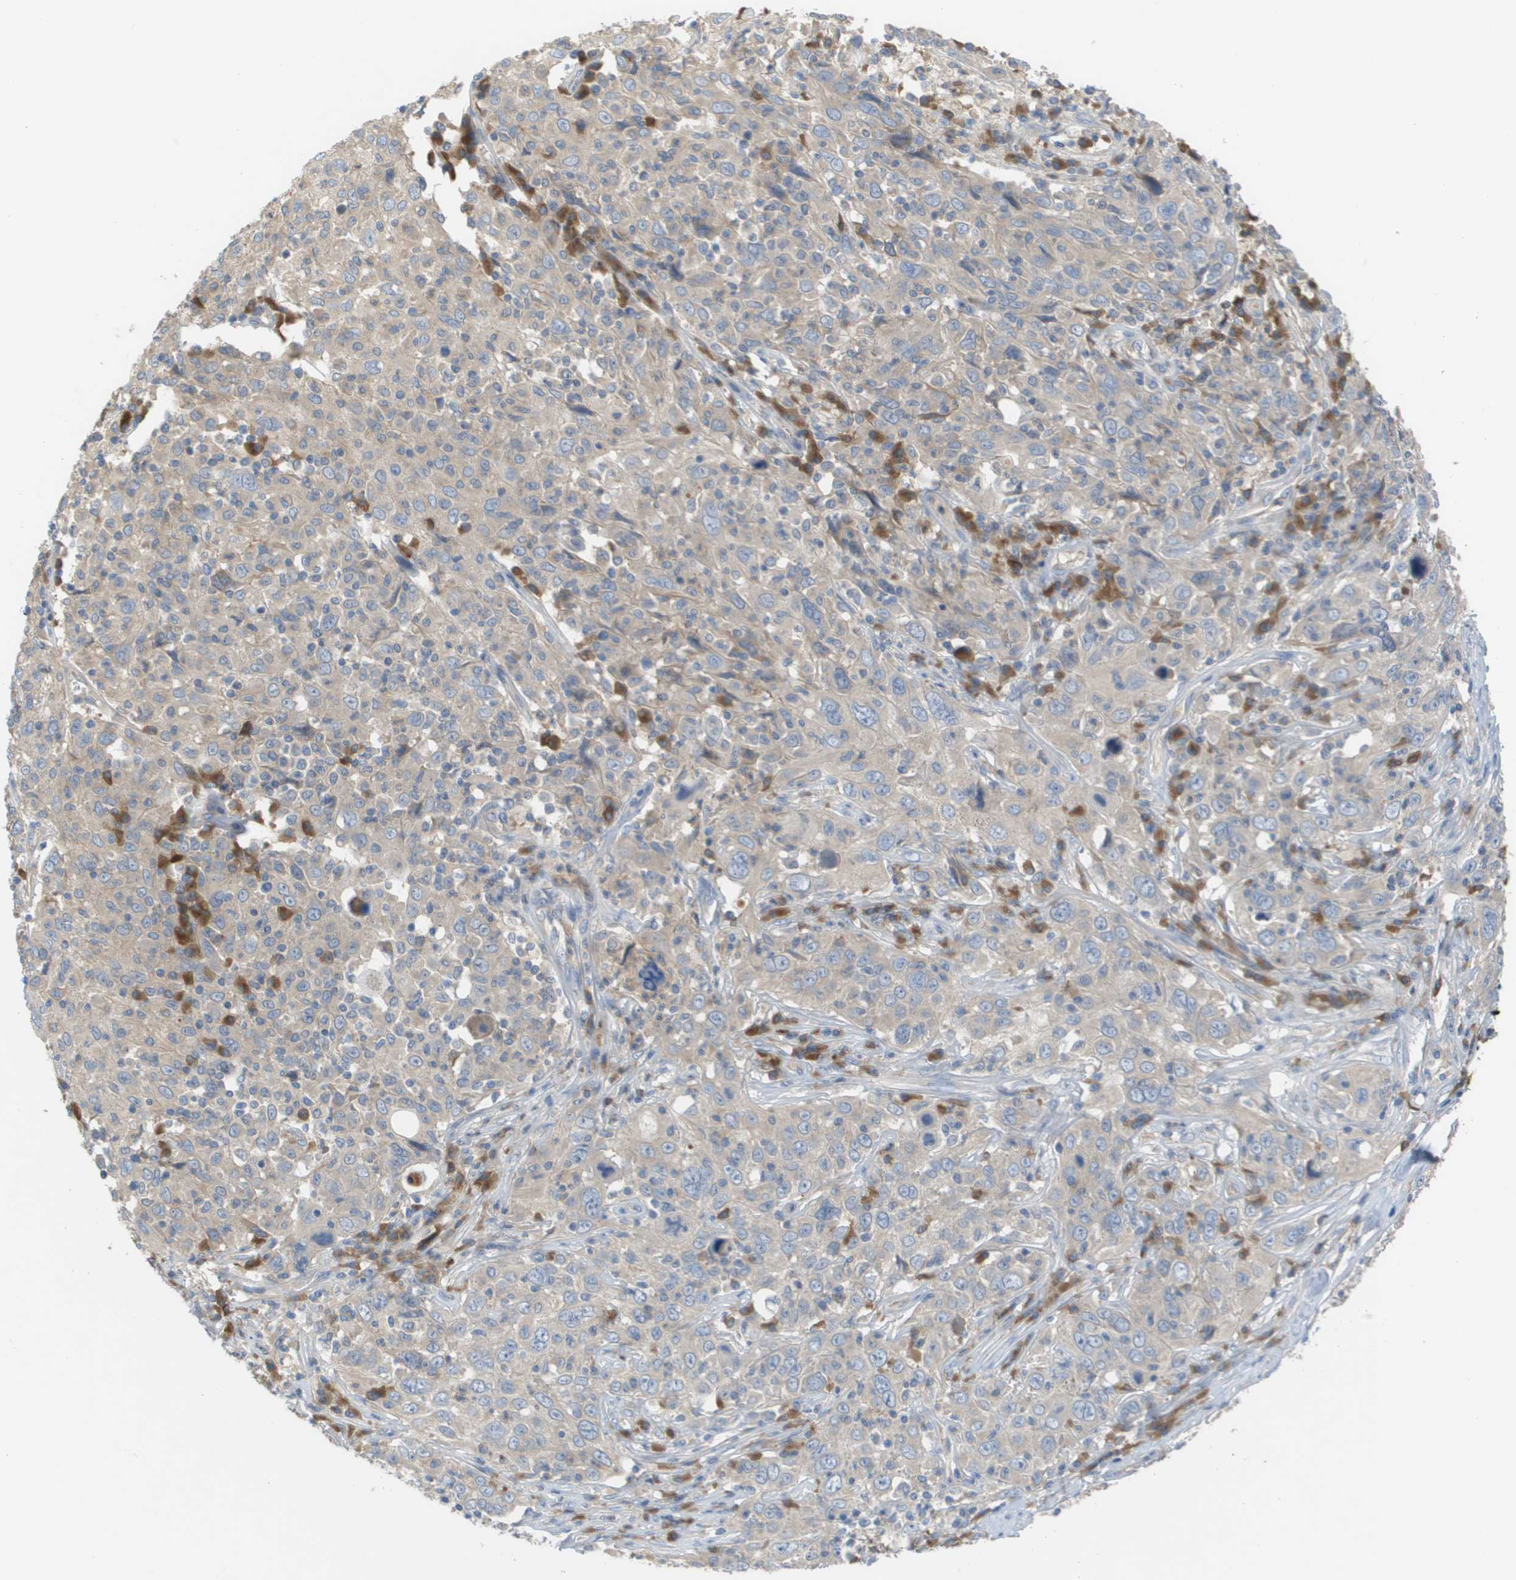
{"staining": {"intensity": "weak", "quantity": ">75%", "location": "cytoplasmic/membranous"}, "tissue": "cervical cancer", "cell_type": "Tumor cells", "image_type": "cancer", "snomed": [{"axis": "morphology", "description": "Squamous cell carcinoma, NOS"}, {"axis": "topography", "description": "Cervix"}], "caption": "This micrograph displays IHC staining of squamous cell carcinoma (cervical), with low weak cytoplasmic/membranous expression in about >75% of tumor cells.", "gene": "UBA5", "patient": {"sex": "female", "age": 46}}